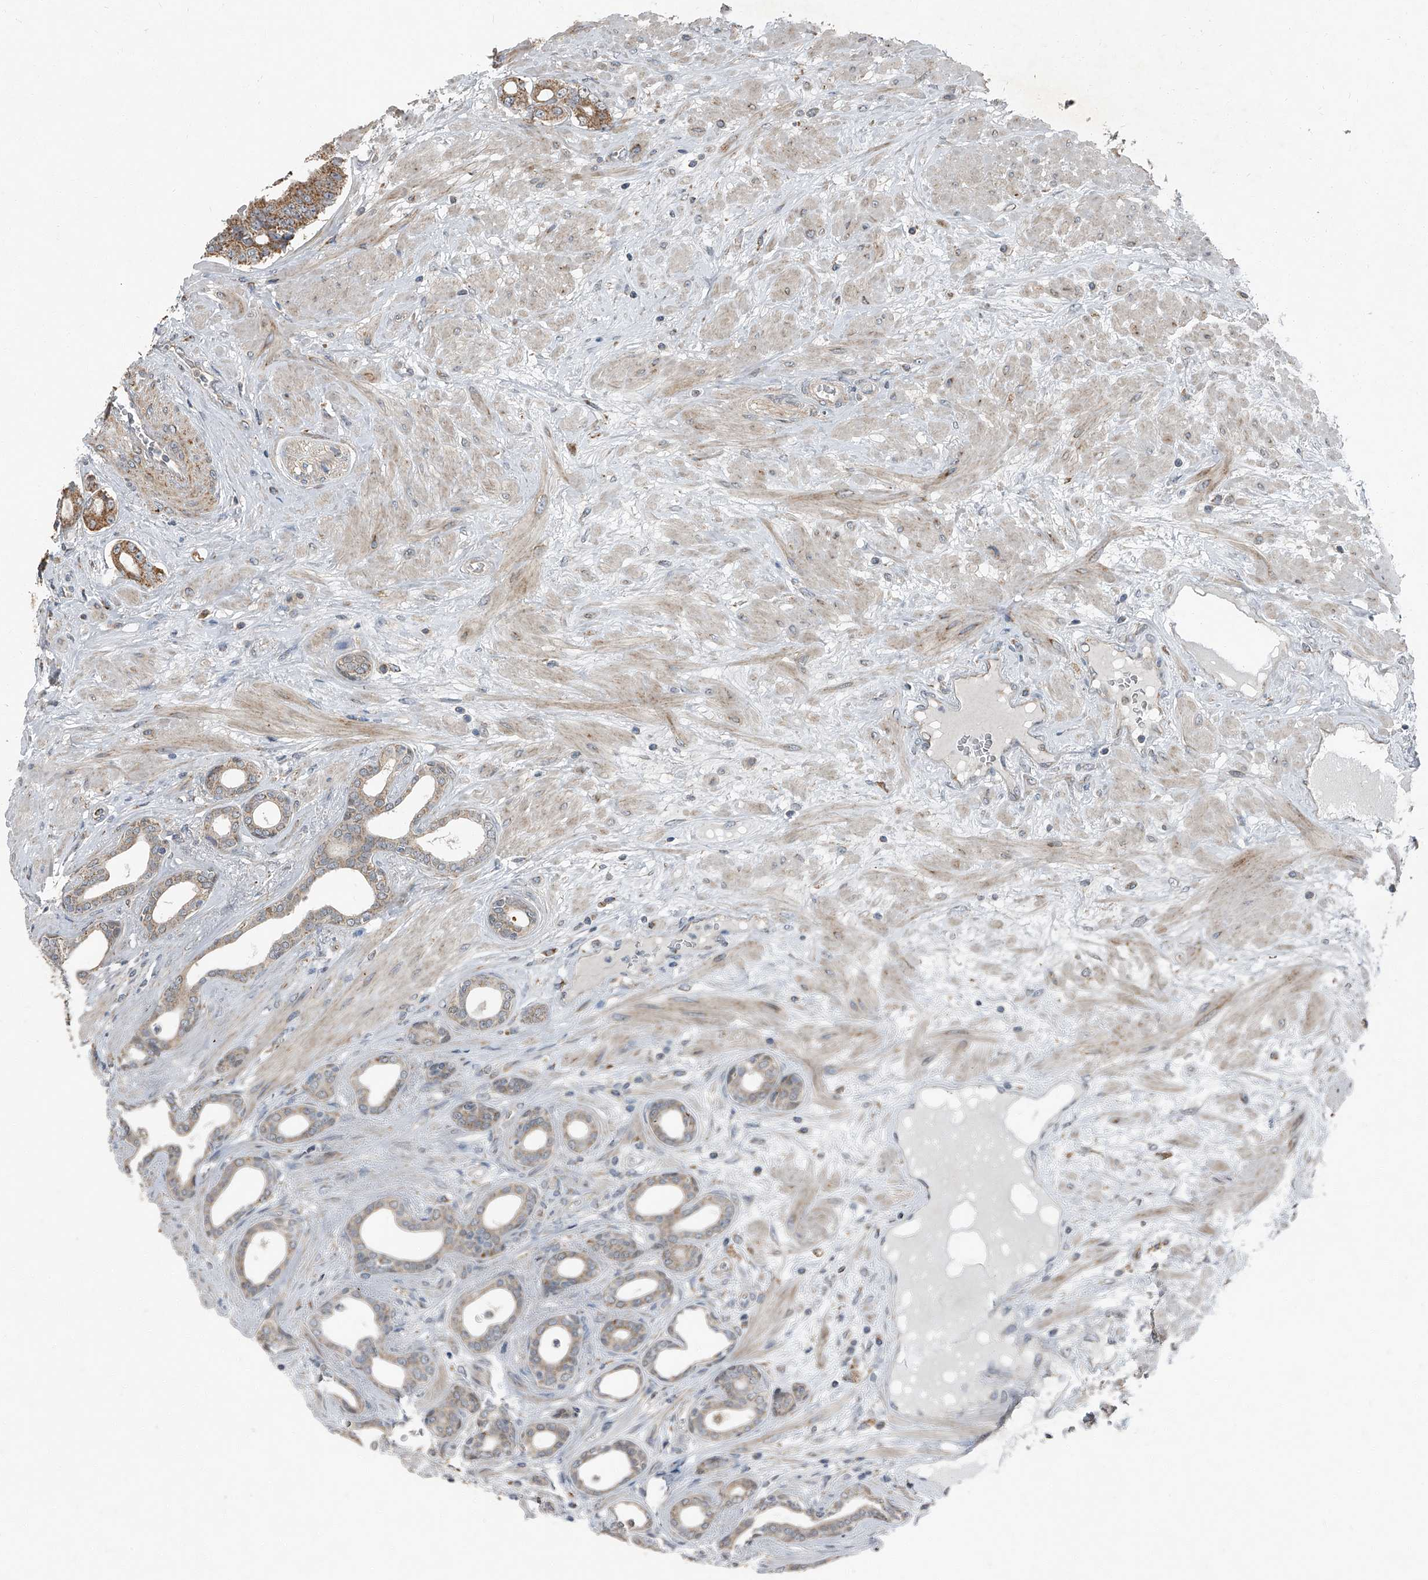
{"staining": {"intensity": "moderate", "quantity": ">75%", "location": "cytoplasmic/membranous"}, "tissue": "prostate cancer", "cell_type": "Tumor cells", "image_type": "cancer", "snomed": [{"axis": "morphology", "description": "Adenocarcinoma, Low grade"}, {"axis": "topography", "description": "Prostate"}], "caption": "Tumor cells demonstrate moderate cytoplasmic/membranous positivity in about >75% of cells in prostate low-grade adenocarcinoma.", "gene": "CHRNA7", "patient": {"sex": "male", "age": 60}}